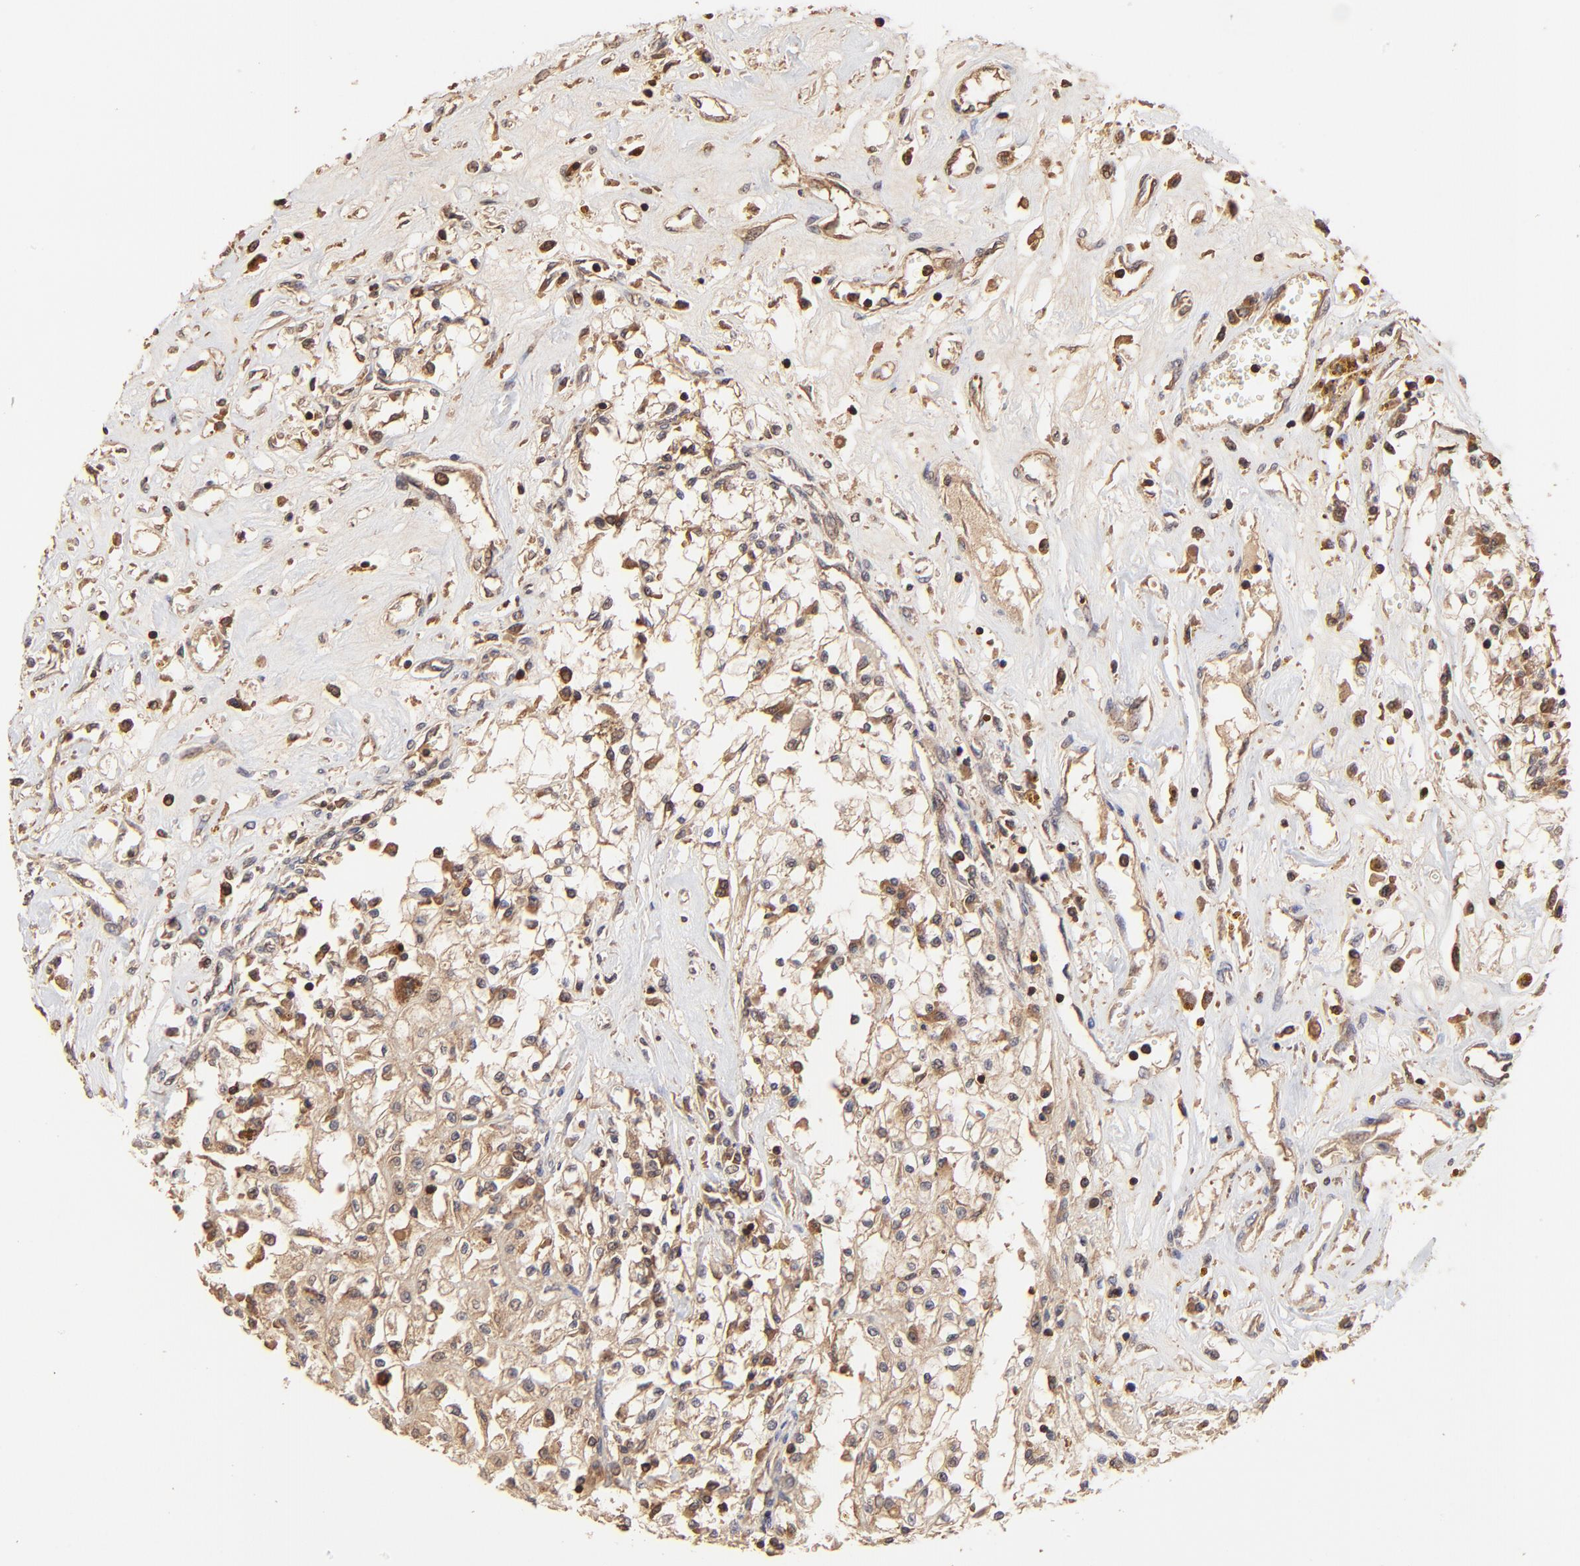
{"staining": {"intensity": "strong", "quantity": ">75%", "location": "cytoplasmic/membranous,nuclear"}, "tissue": "renal cancer", "cell_type": "Tumor cells", "image_type": "cancer", "snomed": [{"axis": "morphology", "description": "Adenocarcinoma, NOS"}, {"axis": "topography", "description": "Kidney"}], "caption": "Human renal cancer (adenocarcinoma) stained for a protein (brown) demonstrates strong cytoplasmic/membranous and nuclear positive positivity in about >75% of tumor cells.", "gene": "STON2", "patient": {"sex": "male", "age": 78}}